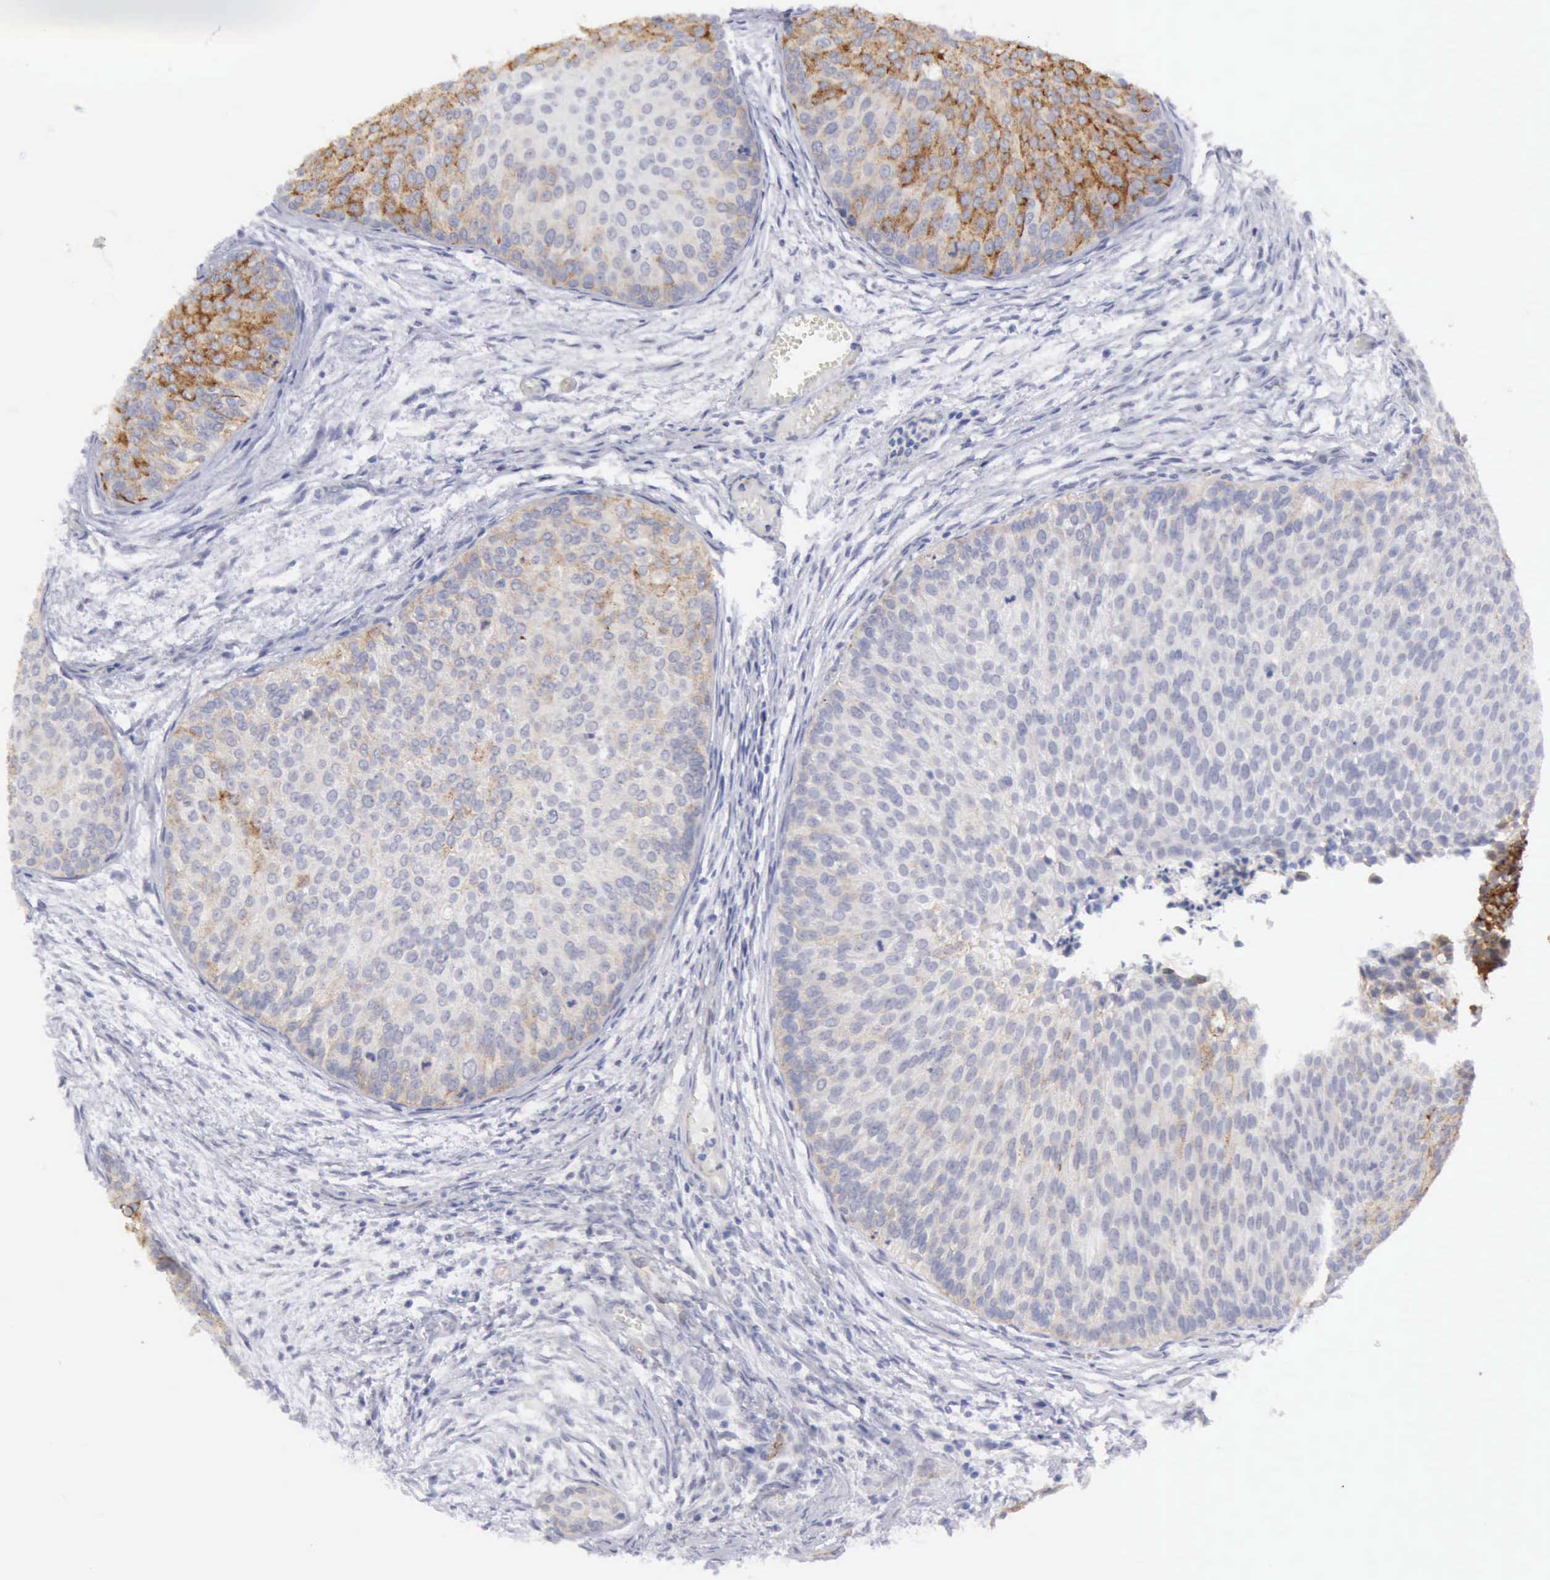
{"staining": {"intensity": "strong", "quantity": "25%-75%", "location": "cytoplasmic/membranous"}, "tissue": "urothelial cancer", "cell_type": "Tumor cells", "image_type": "cancer", "snomed": [{"axis": "morphology", "description": "Urothelial carcinoma, Low grade"}, {"axis": "topography", "description": "Urinary bladder"}], "caption": "This is an image of immunohistochemistry staining of urothelial cancer, which shows strong expression in the cytoplasmic/membranous of tumor cells.", "gene": "TFRC", "patient": {"sex": "male", "age": 84}}